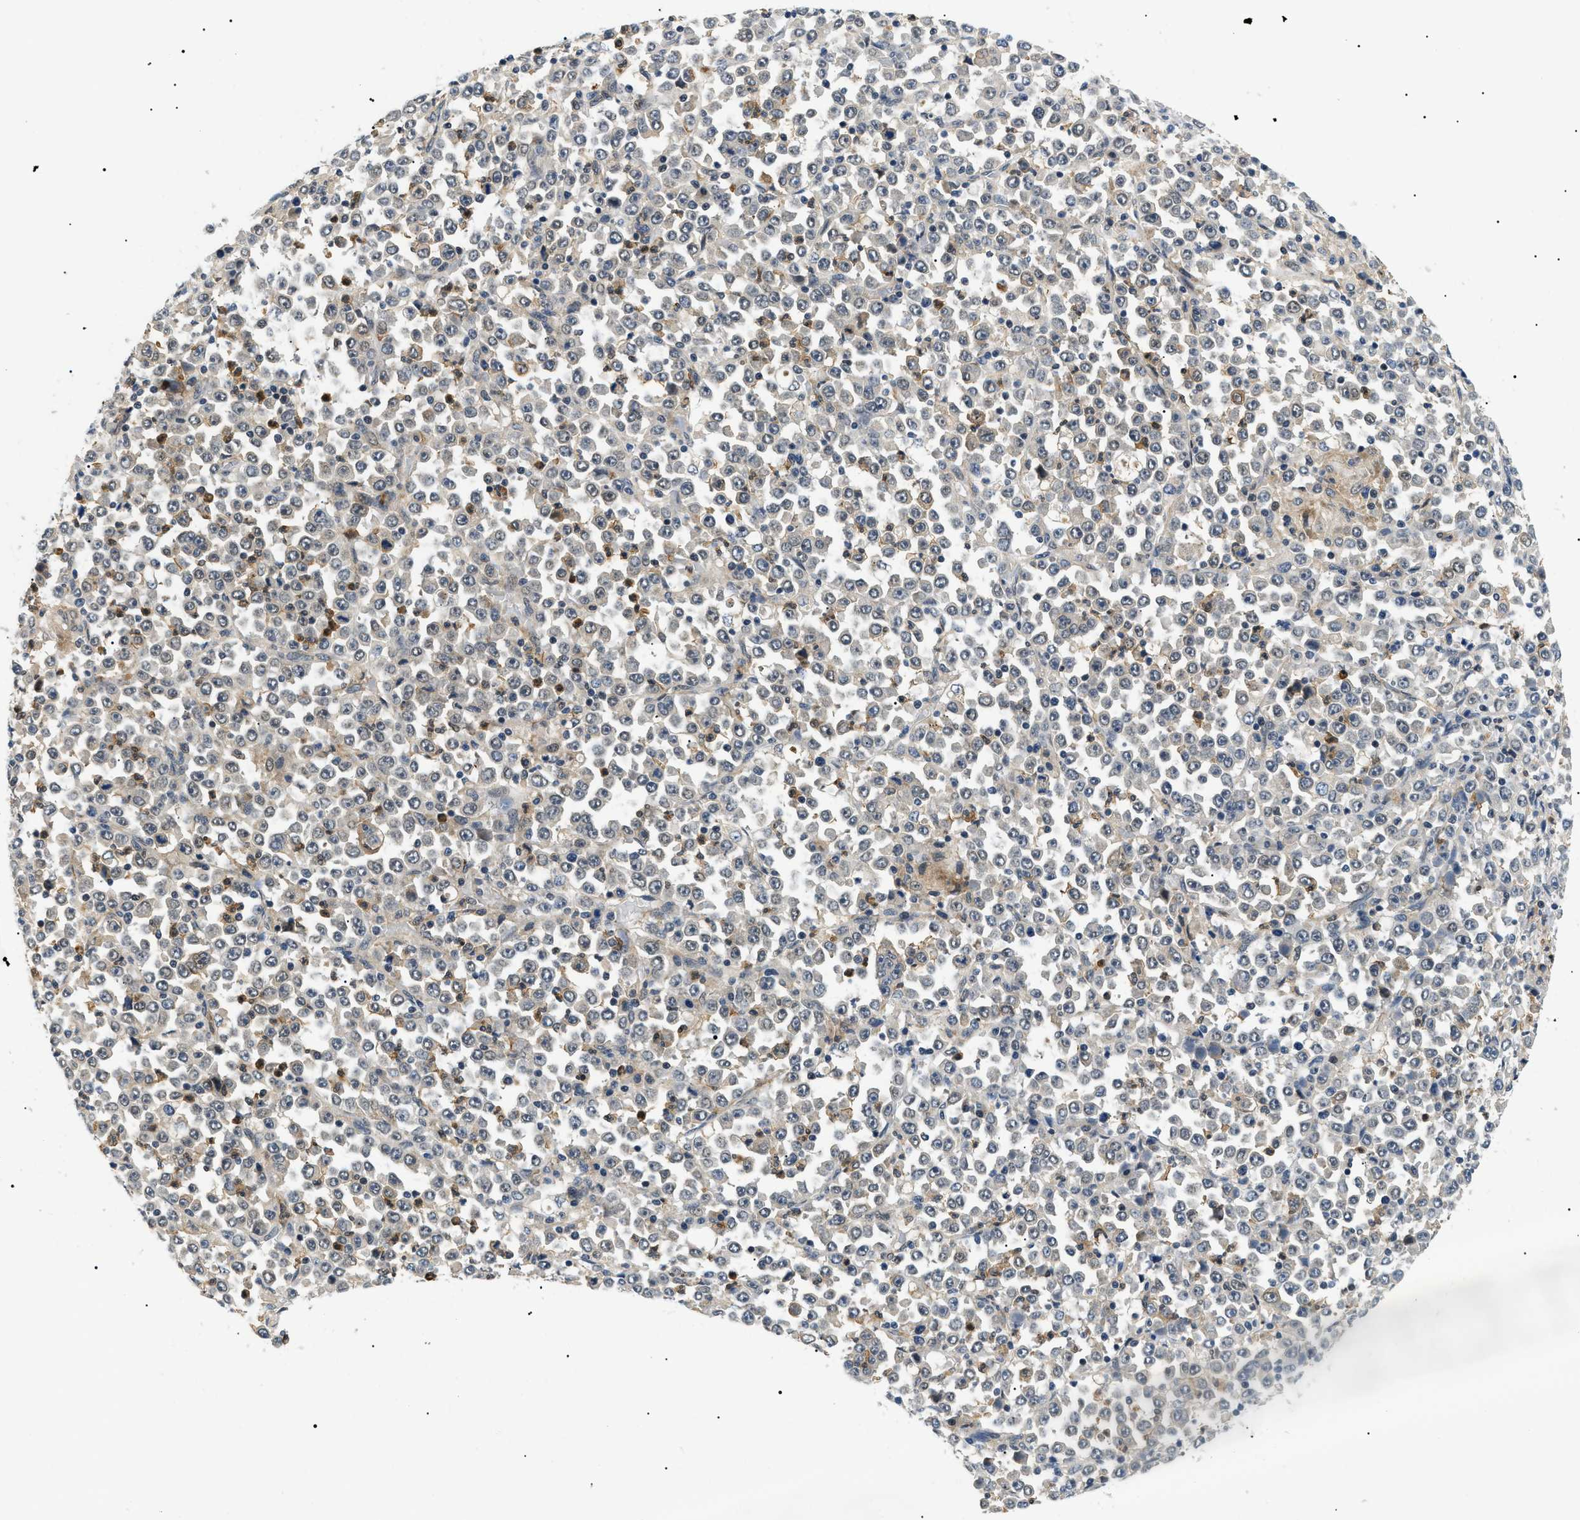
{"staining": {"intensity": "negative", "quantity": "none", "location": "none"}, "tissue": "stomach cancer", "cell_type": "Tumor cells", "image_type": "cancer", "snomed": [{"axis": "morphology", "description": "Normal tissue, NOS"}, {"axis": "morphology", "description": "Adenocarcinoma, NOS"}, {"axis": "topography", "description": "Stomach, upper"}, {"axis": "topography", "description": "Stomach"}], "caption": "Immunohistochemical staining of human stomach cancer (adenocarcinoma) demonstrates no significant staining in tumor cells.", "gene": "RBM15", "patient": {"sex": "male", "age": 59}}